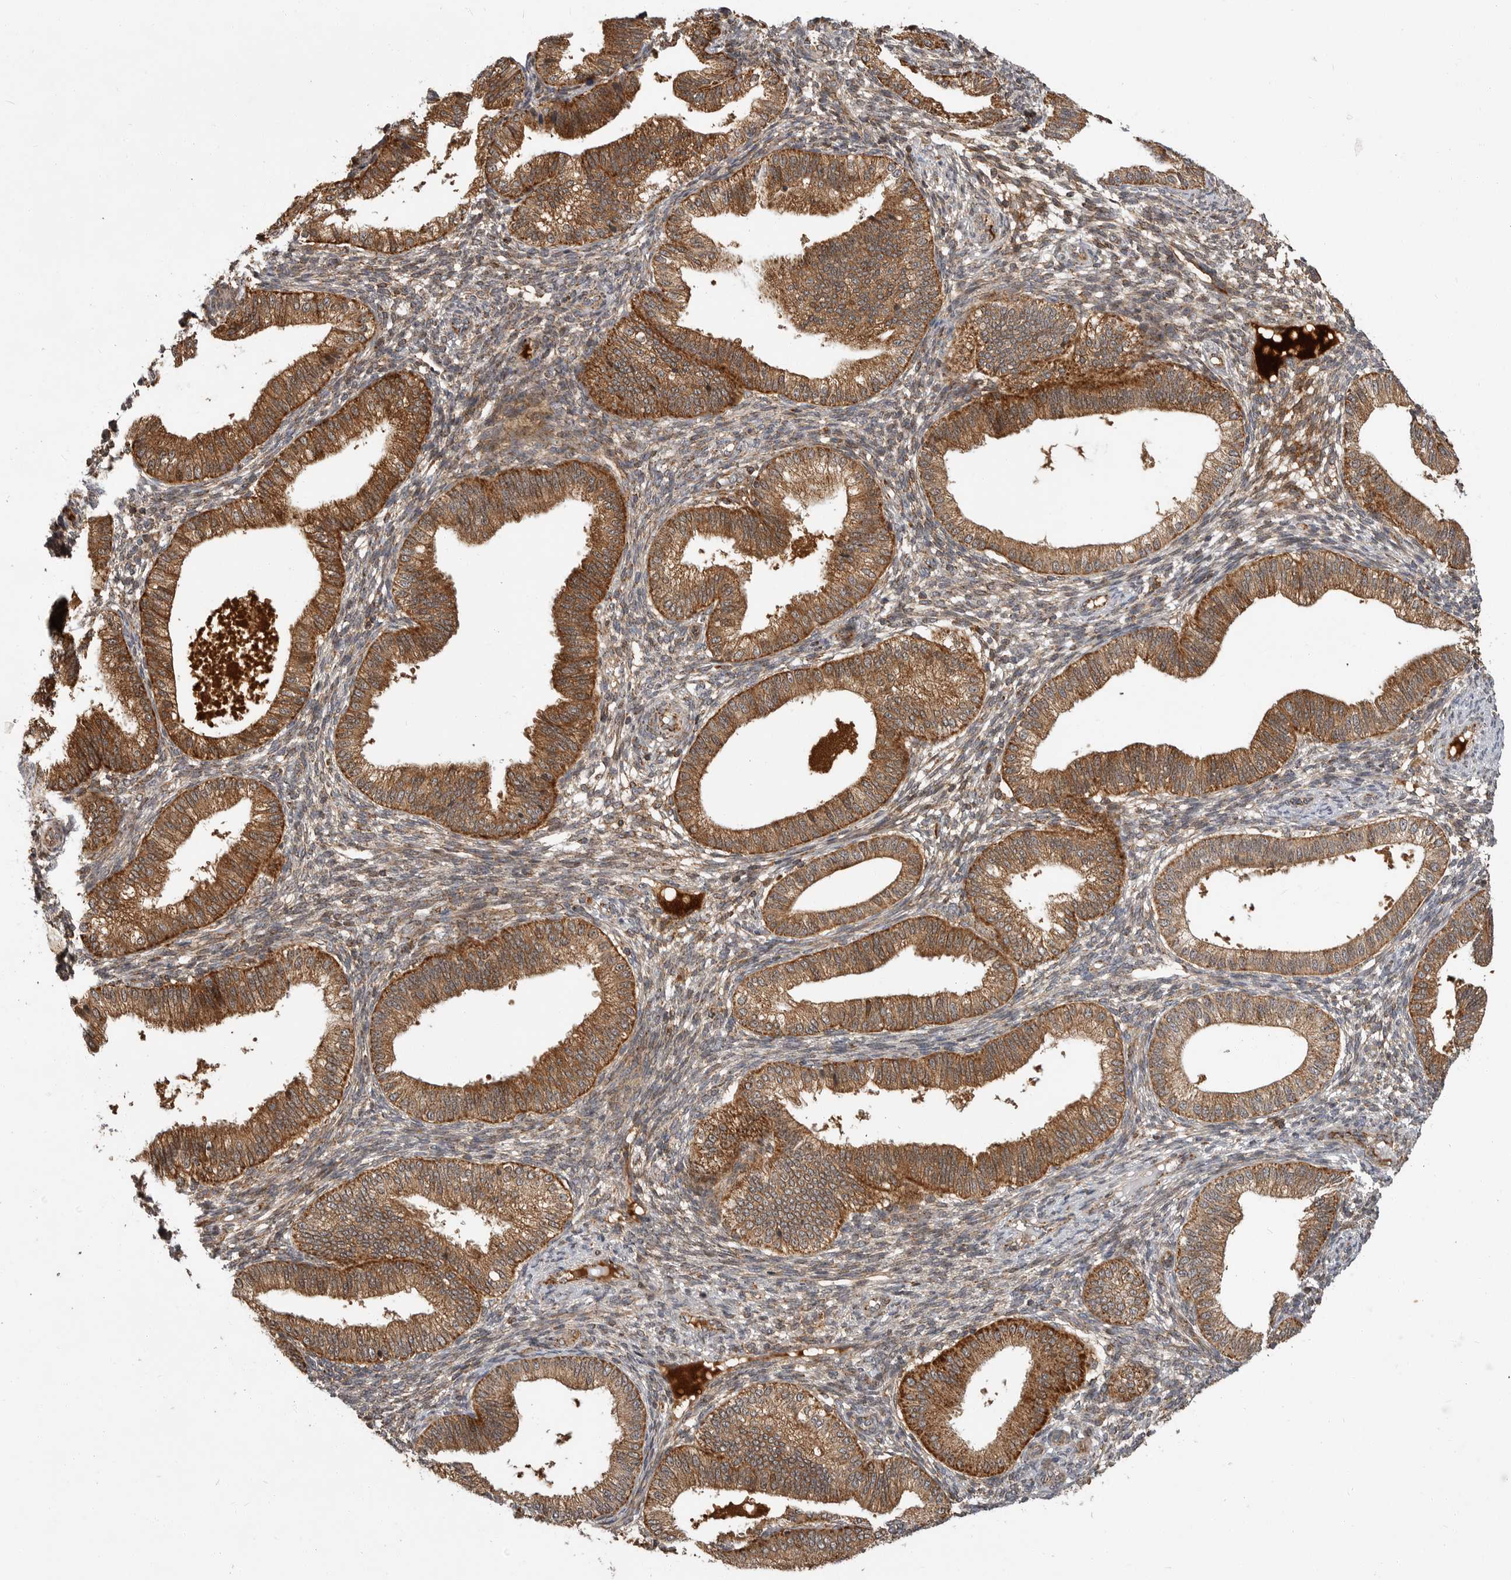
{"staining": {"intensity": "moderate", "quantity": "25%-75%", "location": "cytoplasmic/membranous"}, "tissue": "endometrium", "cell_type": "Cells in endometrial stroma", "image_type": "normal", "snomed": [{"axis": "morphology", "description": "Normal tissue, NOS"}, {"axis": "topography", "description": "Endometrium"}], "caption": "Immunohistochemistry (IHC) staining of benign endometrium, which shows medium levels of moderate cytoplasmic/membranous staining in approximately 25%-75% of cells in endometrial stroma indicating moderate cytoplasmic/membranous protein expression. The staining was performed using DAB (3,3'-diaminobenzidine) (brown) for protein detection and nuclei were counterstained in hematoxylin (blue).", "gene": "KYAT3", "patient": {"sex": "female", "age": 39}}